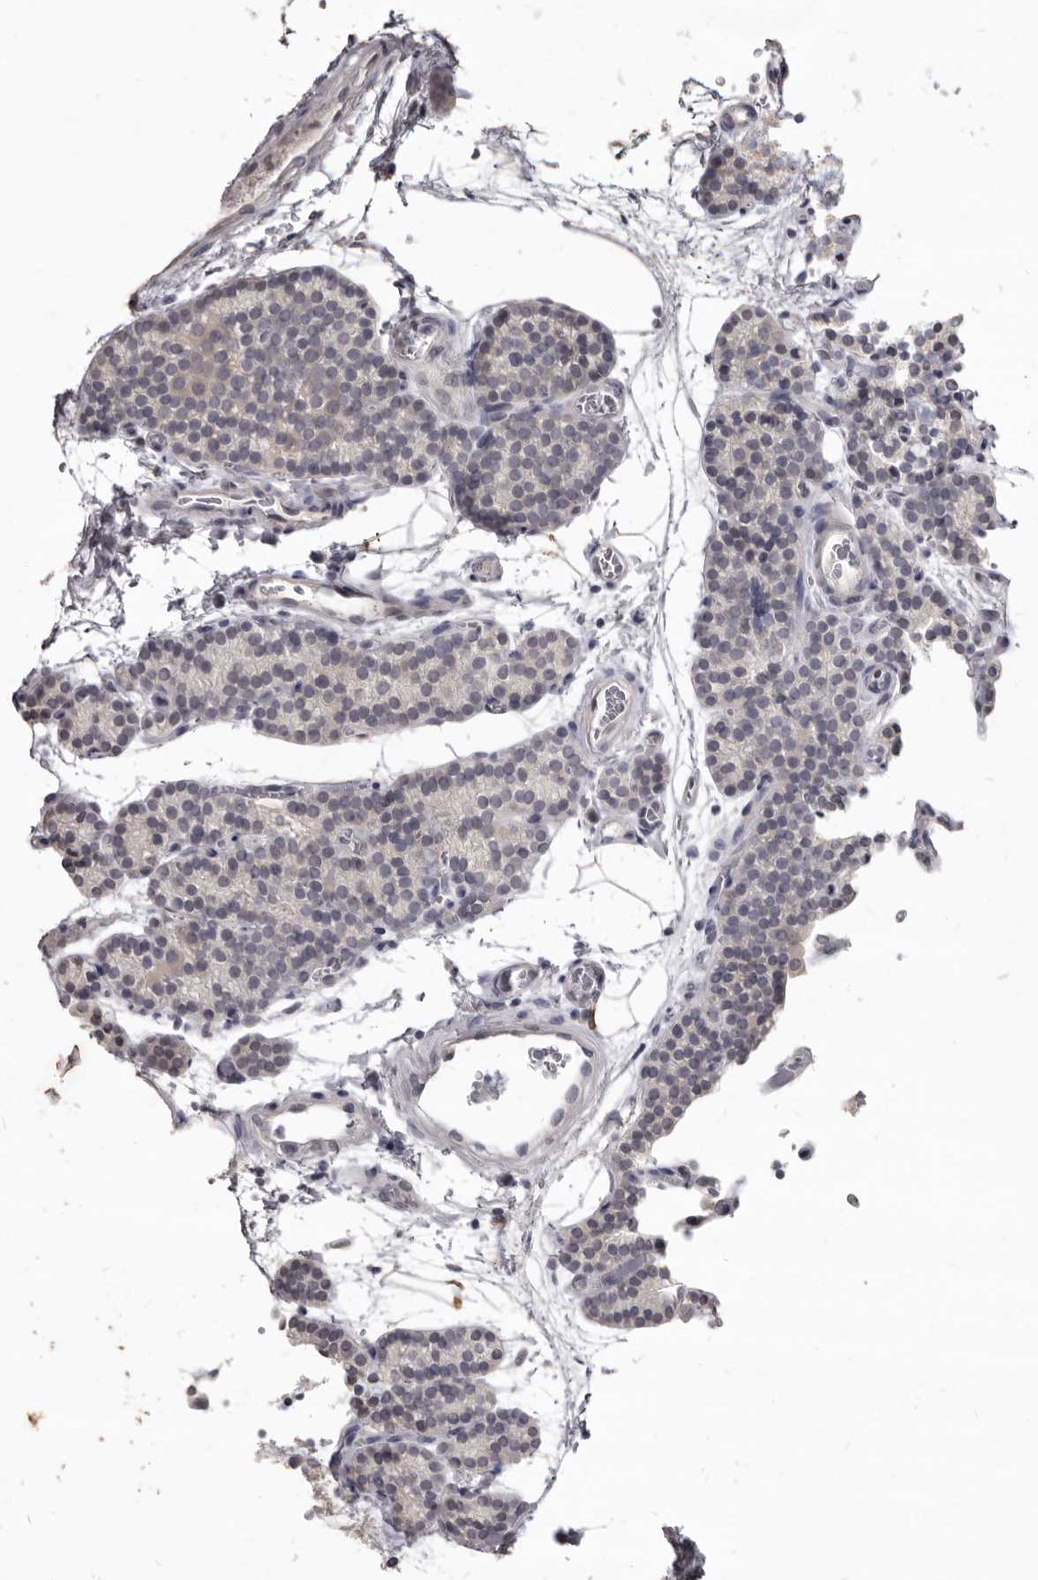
{"staining": {"intensity": "negative", "quantity": "none", "location": "none"}, "tissue": "parathyroid gland", "cell_type": "Glandular cells", "image_type": "normal", "snomed": [{"axis": "morphology", "description": "Normal tissue, NOS"}, {"axis": "topography", "description": "Parathyroid gland"}], "caption": "This is an IHC image of normal parathyroid gland. There is no staining in glandular cells.", "gene": "SULT1E1", "patient": {"sex": "female", "age": 64}}